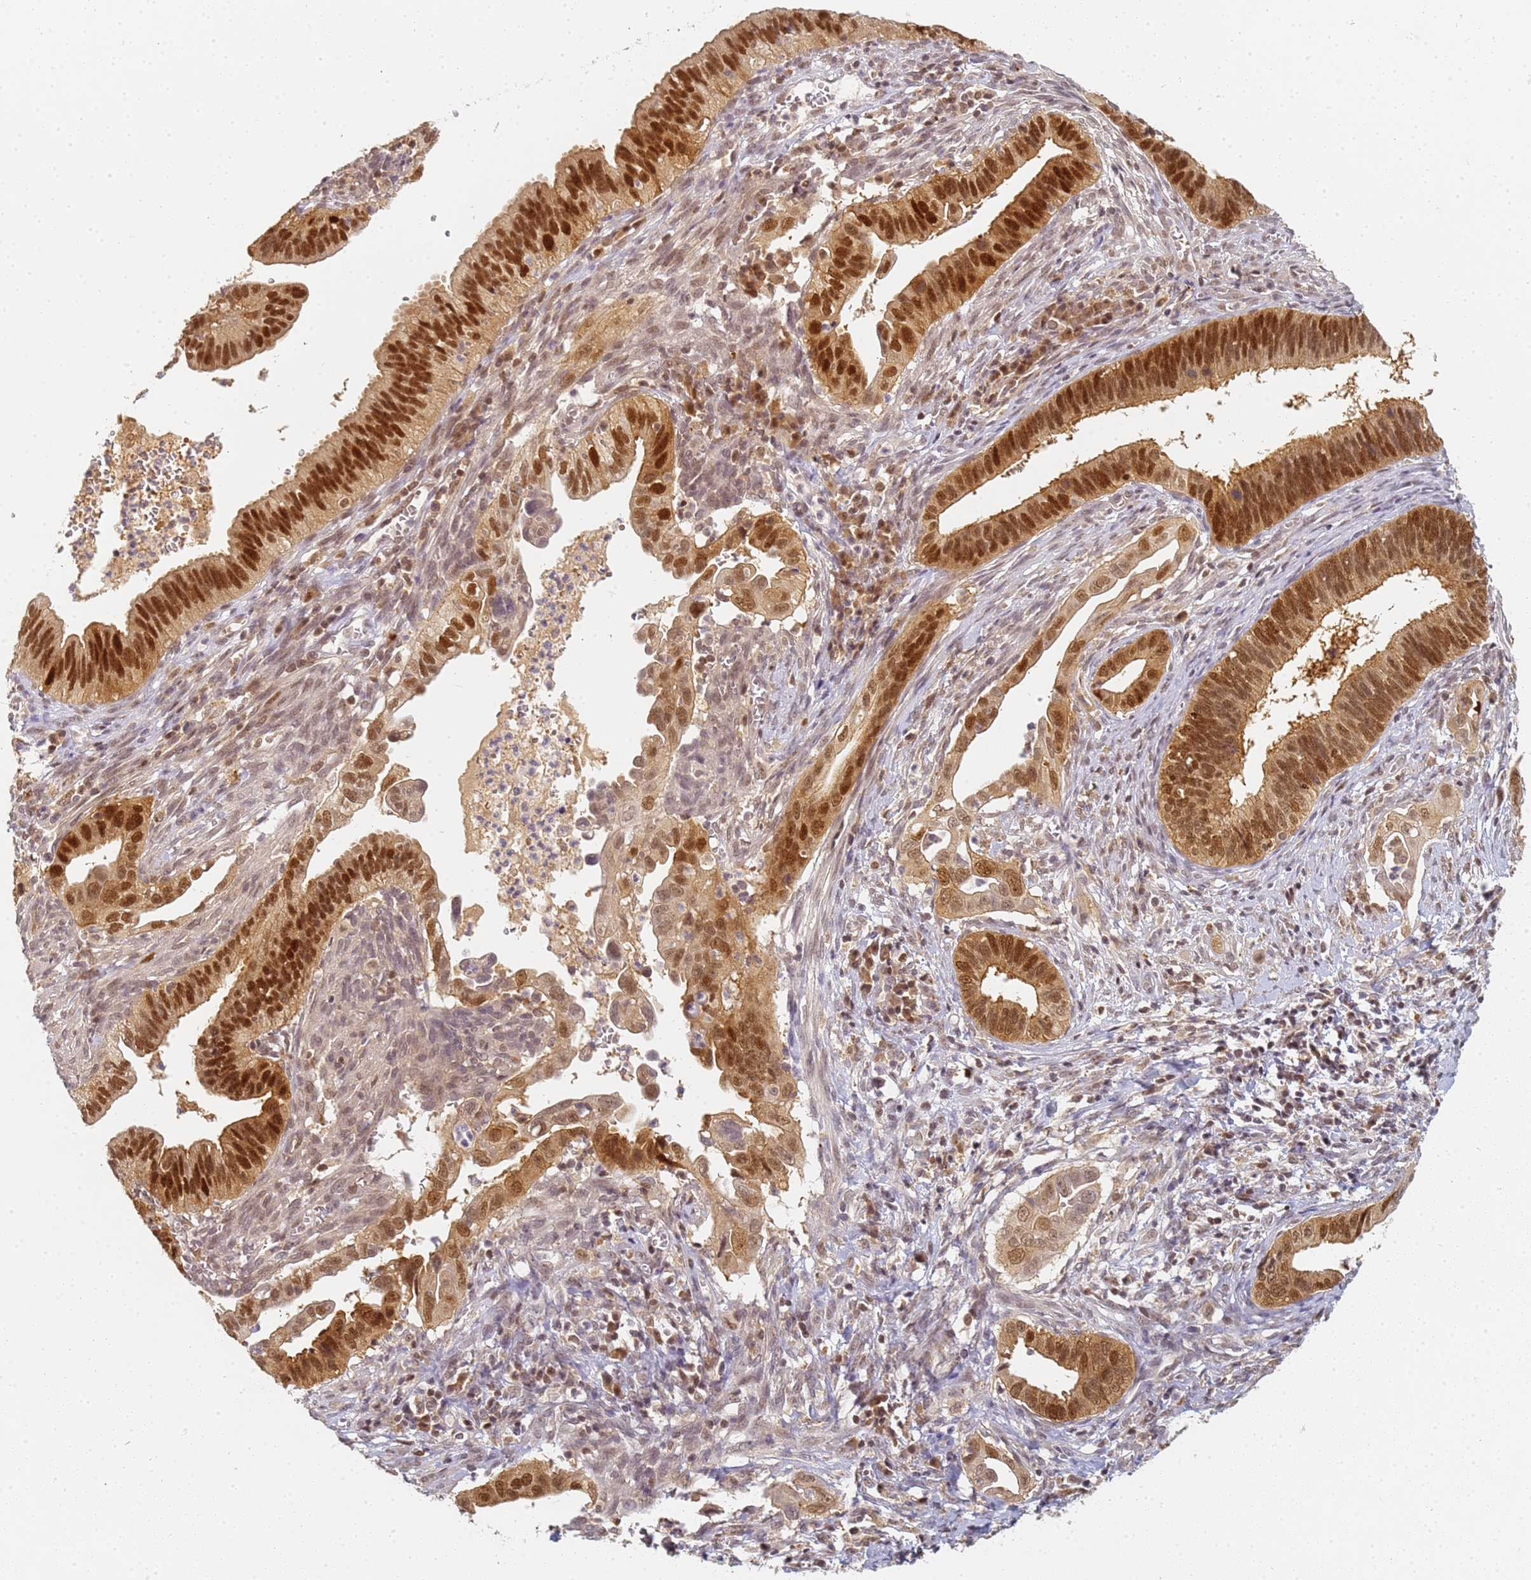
{"staining": {"intensity": "strong", "quantity": ">75%", "location": "nuclear"}, "tissue": "cervical cancer", "cell_type": "Tumor cells", "image_type": "cancer", "snomed": [{"axis": "morphology", "description": "Adenocarcinoma, NOS"}, {"axis": "topography", "description": "Cervix"}], "caption": "A histopathology image showing strong nuclear staining in approximately >75% of tumor cells in cervical adenocarcinoma, as visualized by brown immunohistochemical staining.", "gene": "HMCES", "patient": {"sex": "female", "age": 42}}